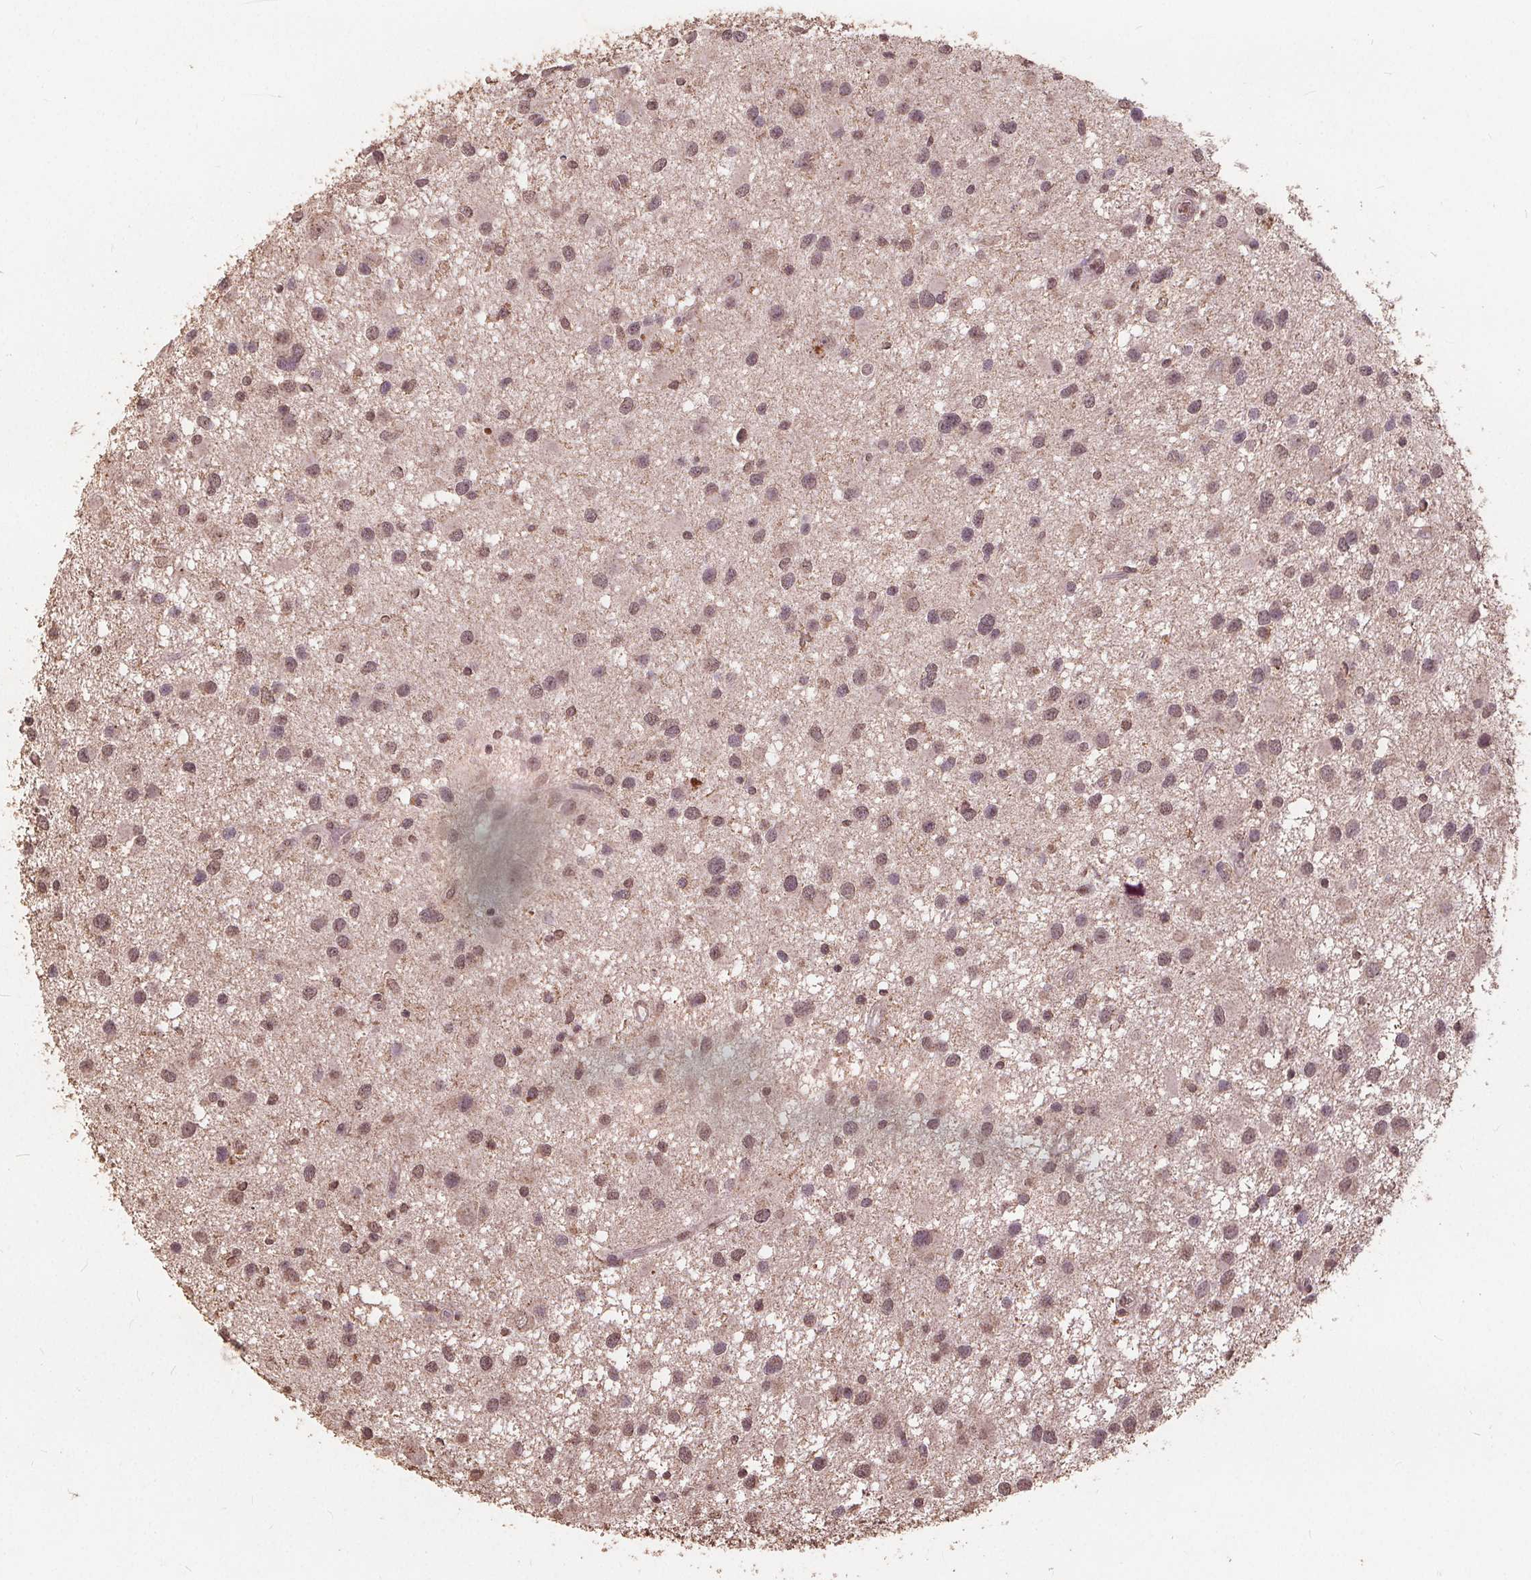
{"staining": {"intensity": "weak", "quantity": ">75%", "location": "nuclear"}, "tissue": "glioma", "cell_type": "Tumor cells", "image_type": "cancer", "snomed": [{"axis": "morphology", "description": "Glioma, malignant, Low grade"}, {"axis": "topography", "description": "Brain"}], "caption": "DAB immunohistochemical staining of malignant low-grade glioma exhibits weak nuclear protein expression in about >75% of tumor cells.", "gene": "DSG3", "patient": {"sex": "female", "age": 32}}